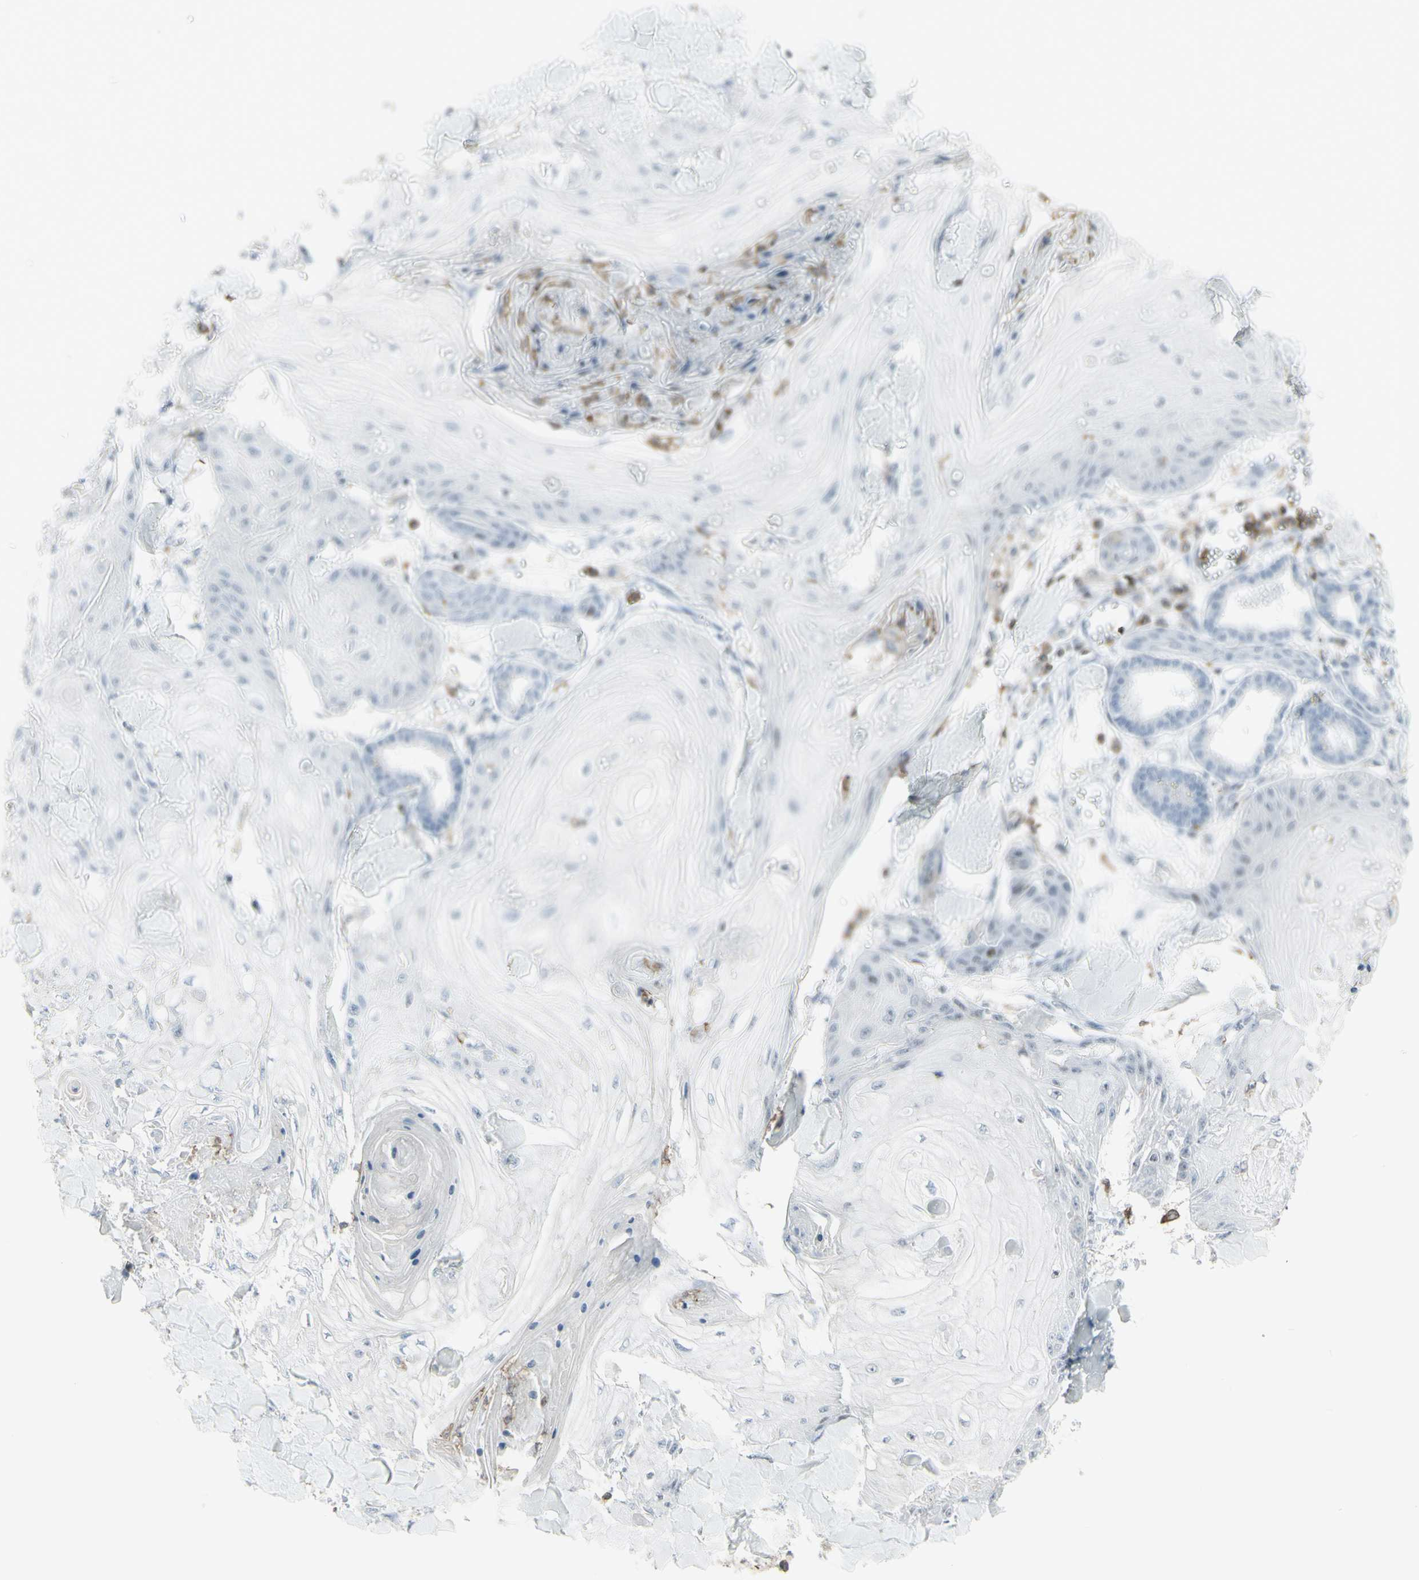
{"staining": {"intensity": "negative", "quantity": "none", "location": "none"}, "tissue": "skin cancer", "cell_type": "Tumor cells", "image_type": "cancer", "snomed": [{"axis": "morphology", "description": "Squamous cell carcinoma, NOS"}, {"axis": "topography", "description": "Skin"}], "caption": "Immunohistochemistry (IHC) photomicrograph of human skin squamous cell carcinoma stained for a protein (brown), which reveals no expression in tumor cells.", "gene": "NRG1", "patient": {"sex": "male", "age": 74}}